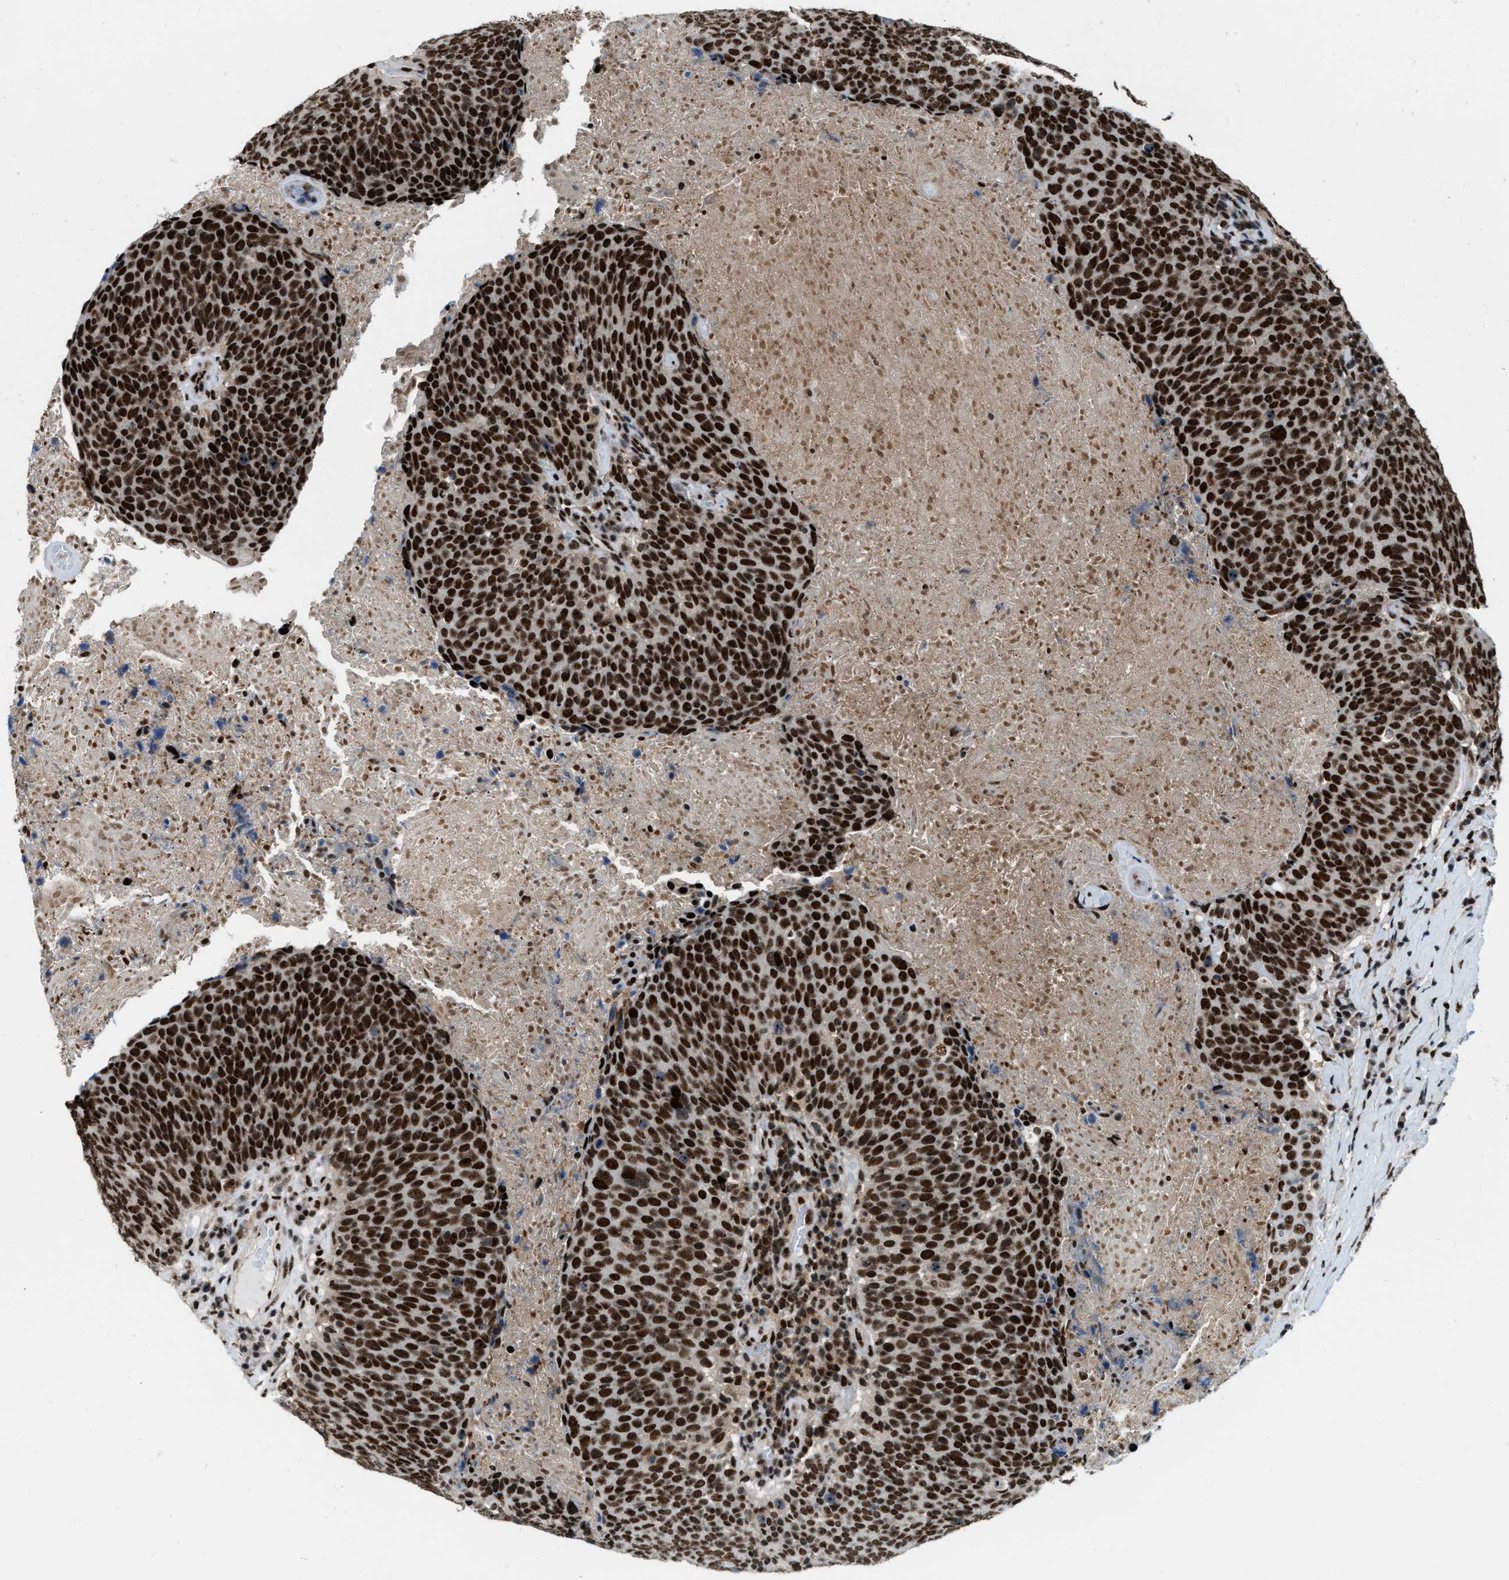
{"staining": {"intensity": "strong", "quantity": ">75%", "location": "nuclear"}, "tissue": "head and neck cancer", "cell_type": "Tumor cells", "image_type": "cancer", "snomed": [{"axis": "morphology", "description": "Squamous cell carcinoma, NOS"}, {"axis": "morphology", "description": "Squamous cell carcinoma, metastatic, NOS"}, {"axis": "topography", "description": "Lymph node"}, {"axis": "topography", "description": "Head-Neck"}], "caption": "Human head and neck cancer stained for a protein (brown) shows strong nuclear positive expression in approximately >75% of tumor cells.", "gene": "NUMA1", "patient": {"sex": "male", "age": 62}}